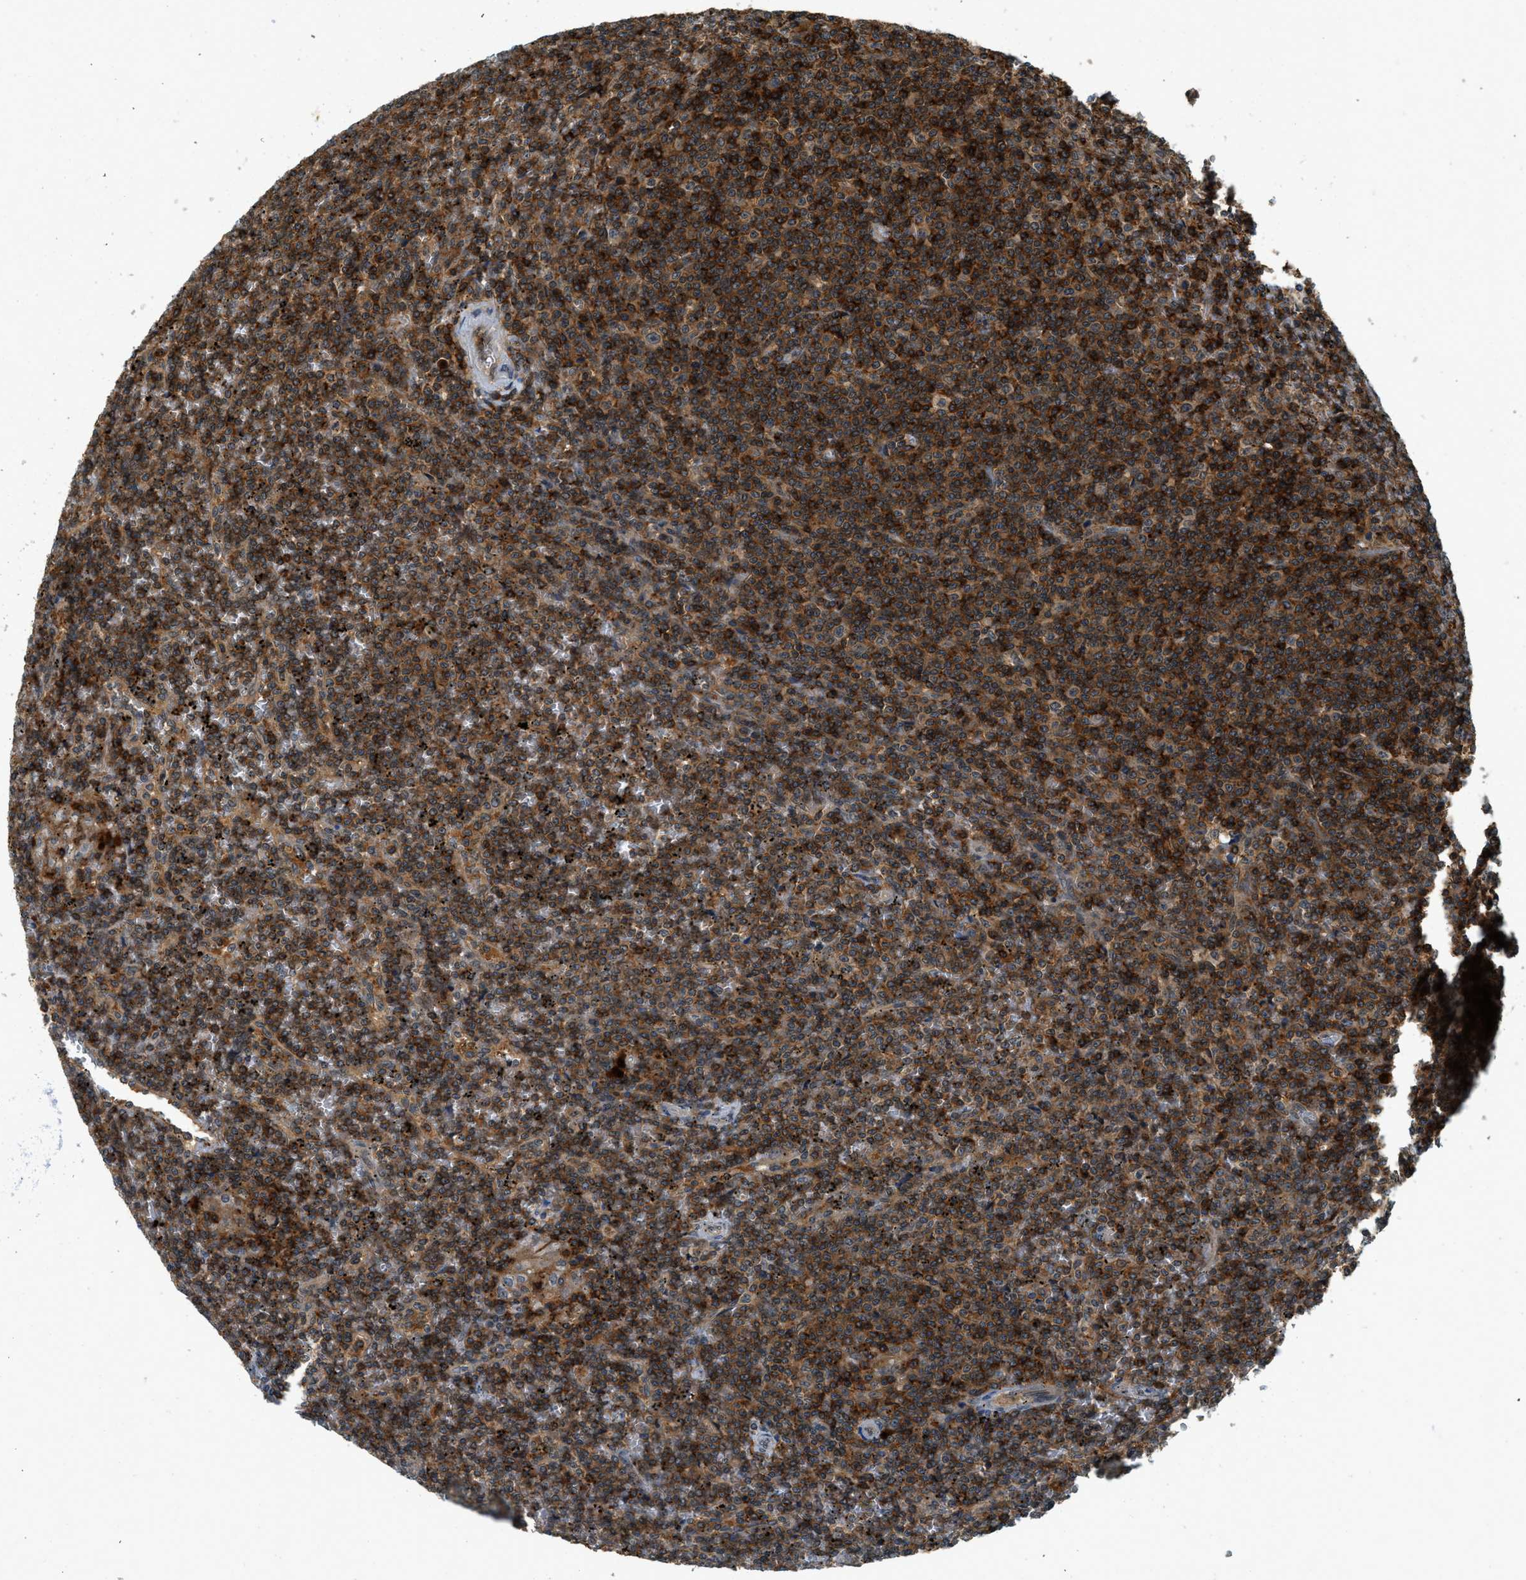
{"staining": {"intensity": "strong", "quantity": ">75%", "location": "cytoplasmic/membranous"}, "tissue": "lymphoma", "cell_type": "Tumor cells", "image_type": "cancer", "snomed": [{"axis": "morphology", "description": "Malignant lymphoma, non-Hodgkin's type, Low grade"}, {"axis": "topography", "description": "Spleen"}], "caption": "Approximately >75% of tumor cells in human lymphoma display strong cytoplasmic/membranous protein expression as visualized by brown immunohistochemical staining.", "gene": "GMPPB", "patient": {"sex": "female", "age": 19}}